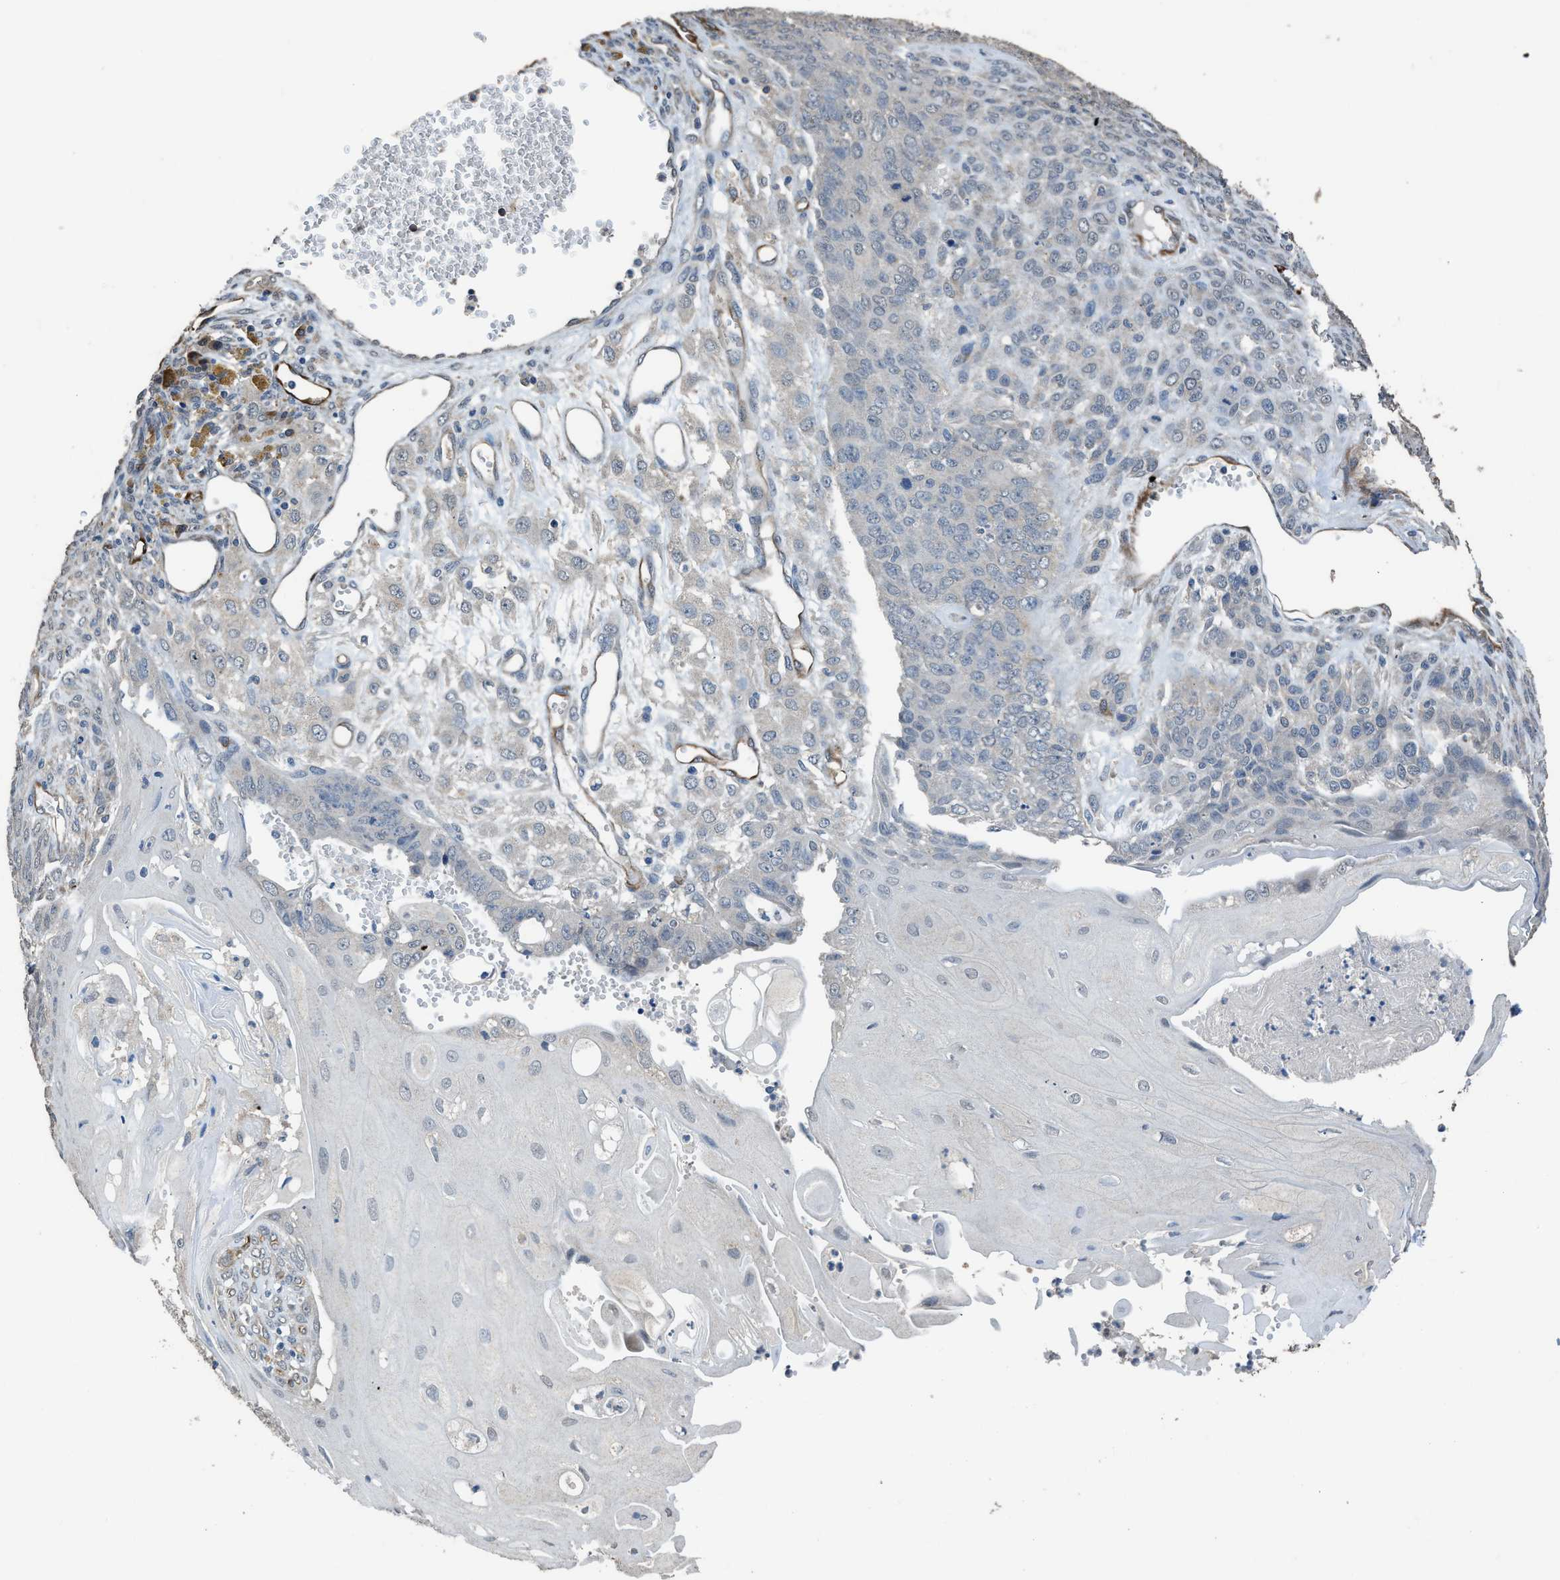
{"staining": {"intensity": "negative", "quantity": "none", "location": "none"}, "tissue": "endometrial cancer", "cell_type": "Tumor cells", "image_type": "cancer", "snomed": [{"axis": "morphology", "description": "Adenocarcinoma, NOS"}, {"axis": "topography", "description": "Endometrium"}], "caption": "This is a micrograph of IHC staining of adenocarcinoma (endometrial), which shows no expression in tumor cells.", "gene": "SYNM", "patient": {"sex": "female", "age": 32}}